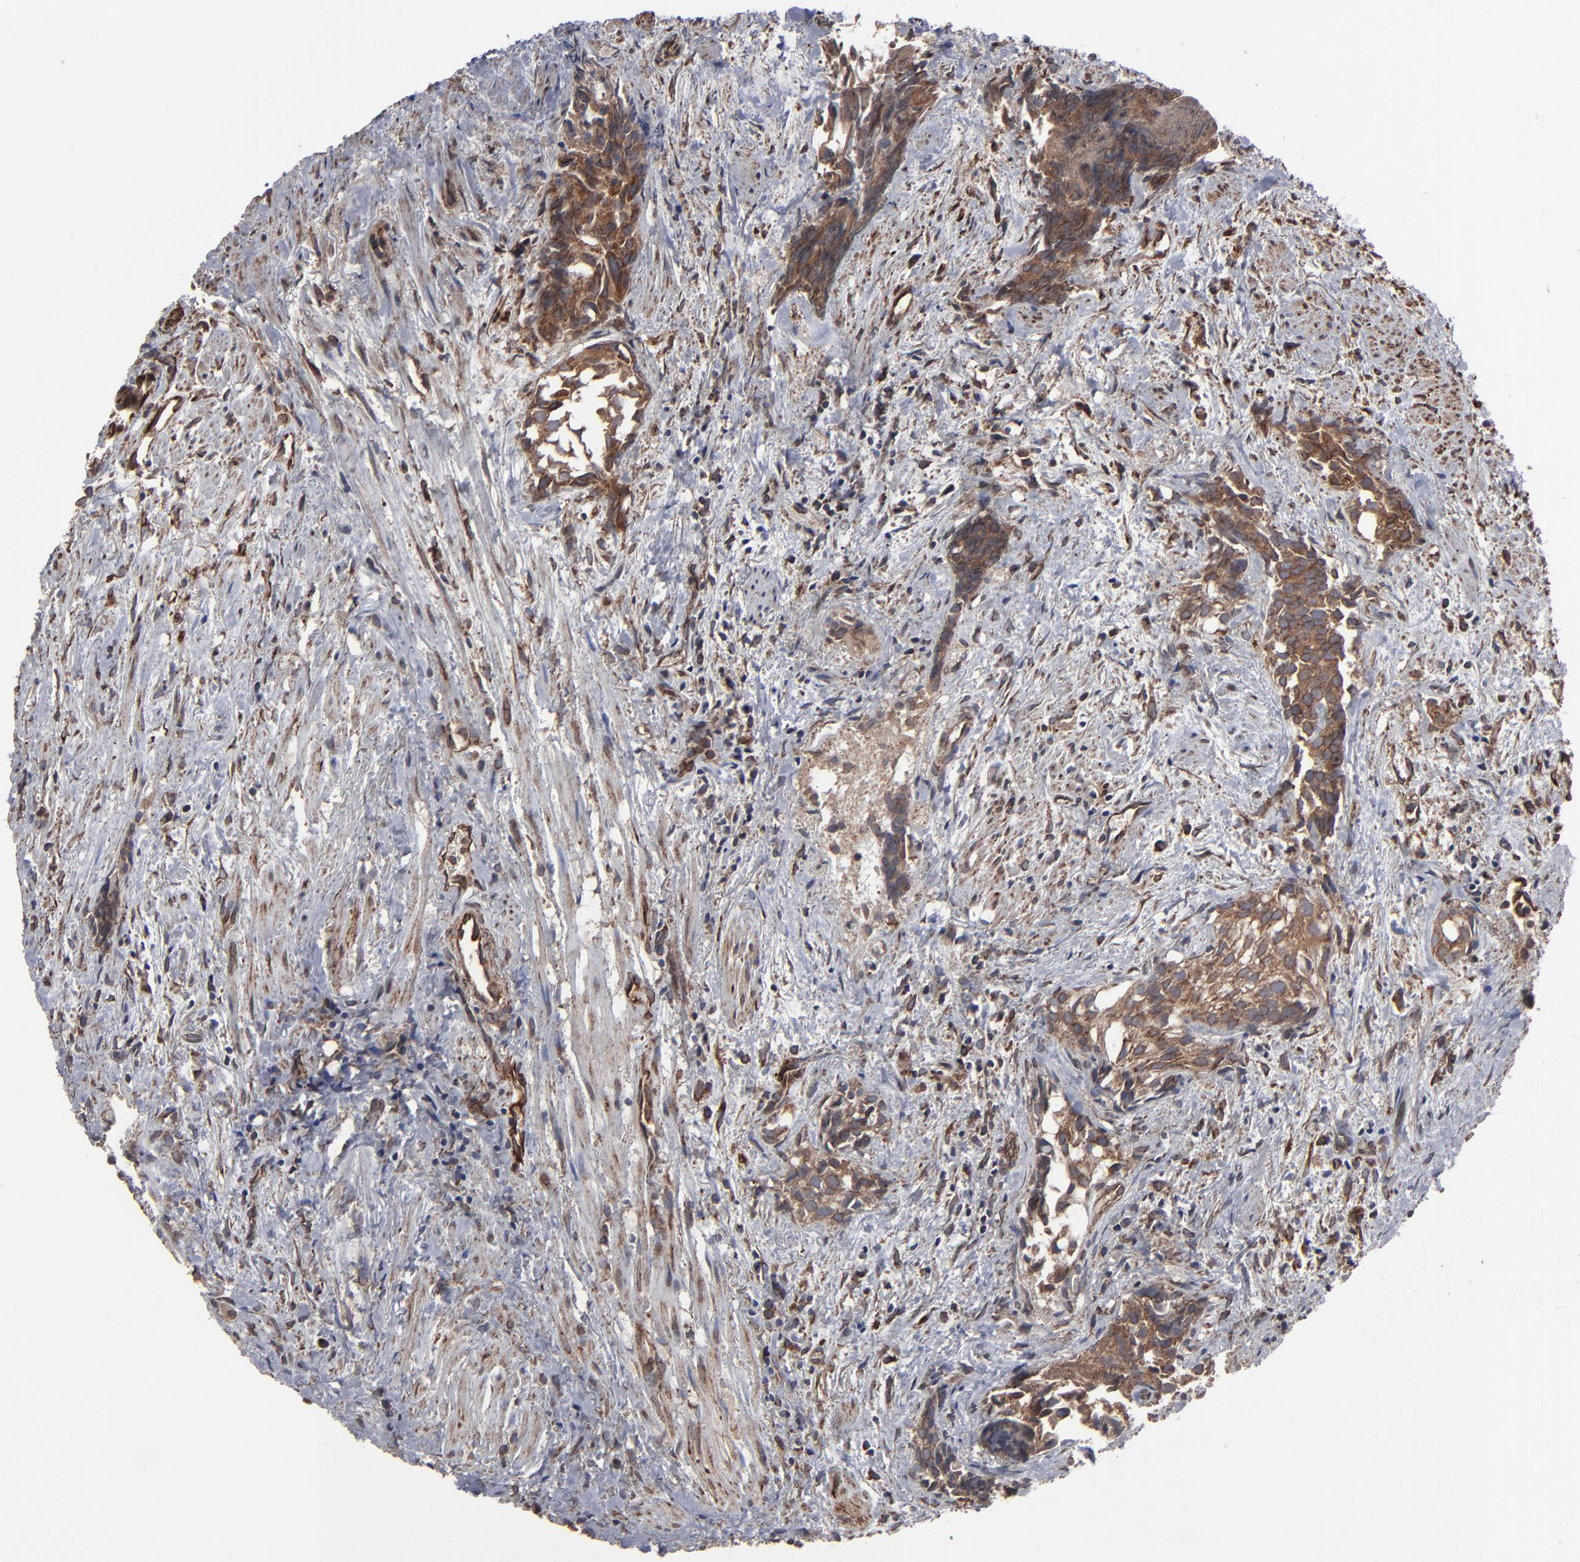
{"staining": {"intensity": "moderate", "quantity": ">75%", "location": "cytoplasmic/membranous"}, "tissue": "urothelial cancer", "cell_type": "Tumor cells", "image_type": "cancer", "snomed": [{"axis": "morphology", "description": "Urothelial carcinoma, High grade"}, {"axis": "topography", "description": "Urinary bladder"}], "caption": "Human urothelial cancer stained with a brown dye demonstrates moderate cytoplasmic/membranous positive positivity in about >75% of tumor cells.", "gene": "CNIH1", "patient": {"sex": "female", "age": 78}}